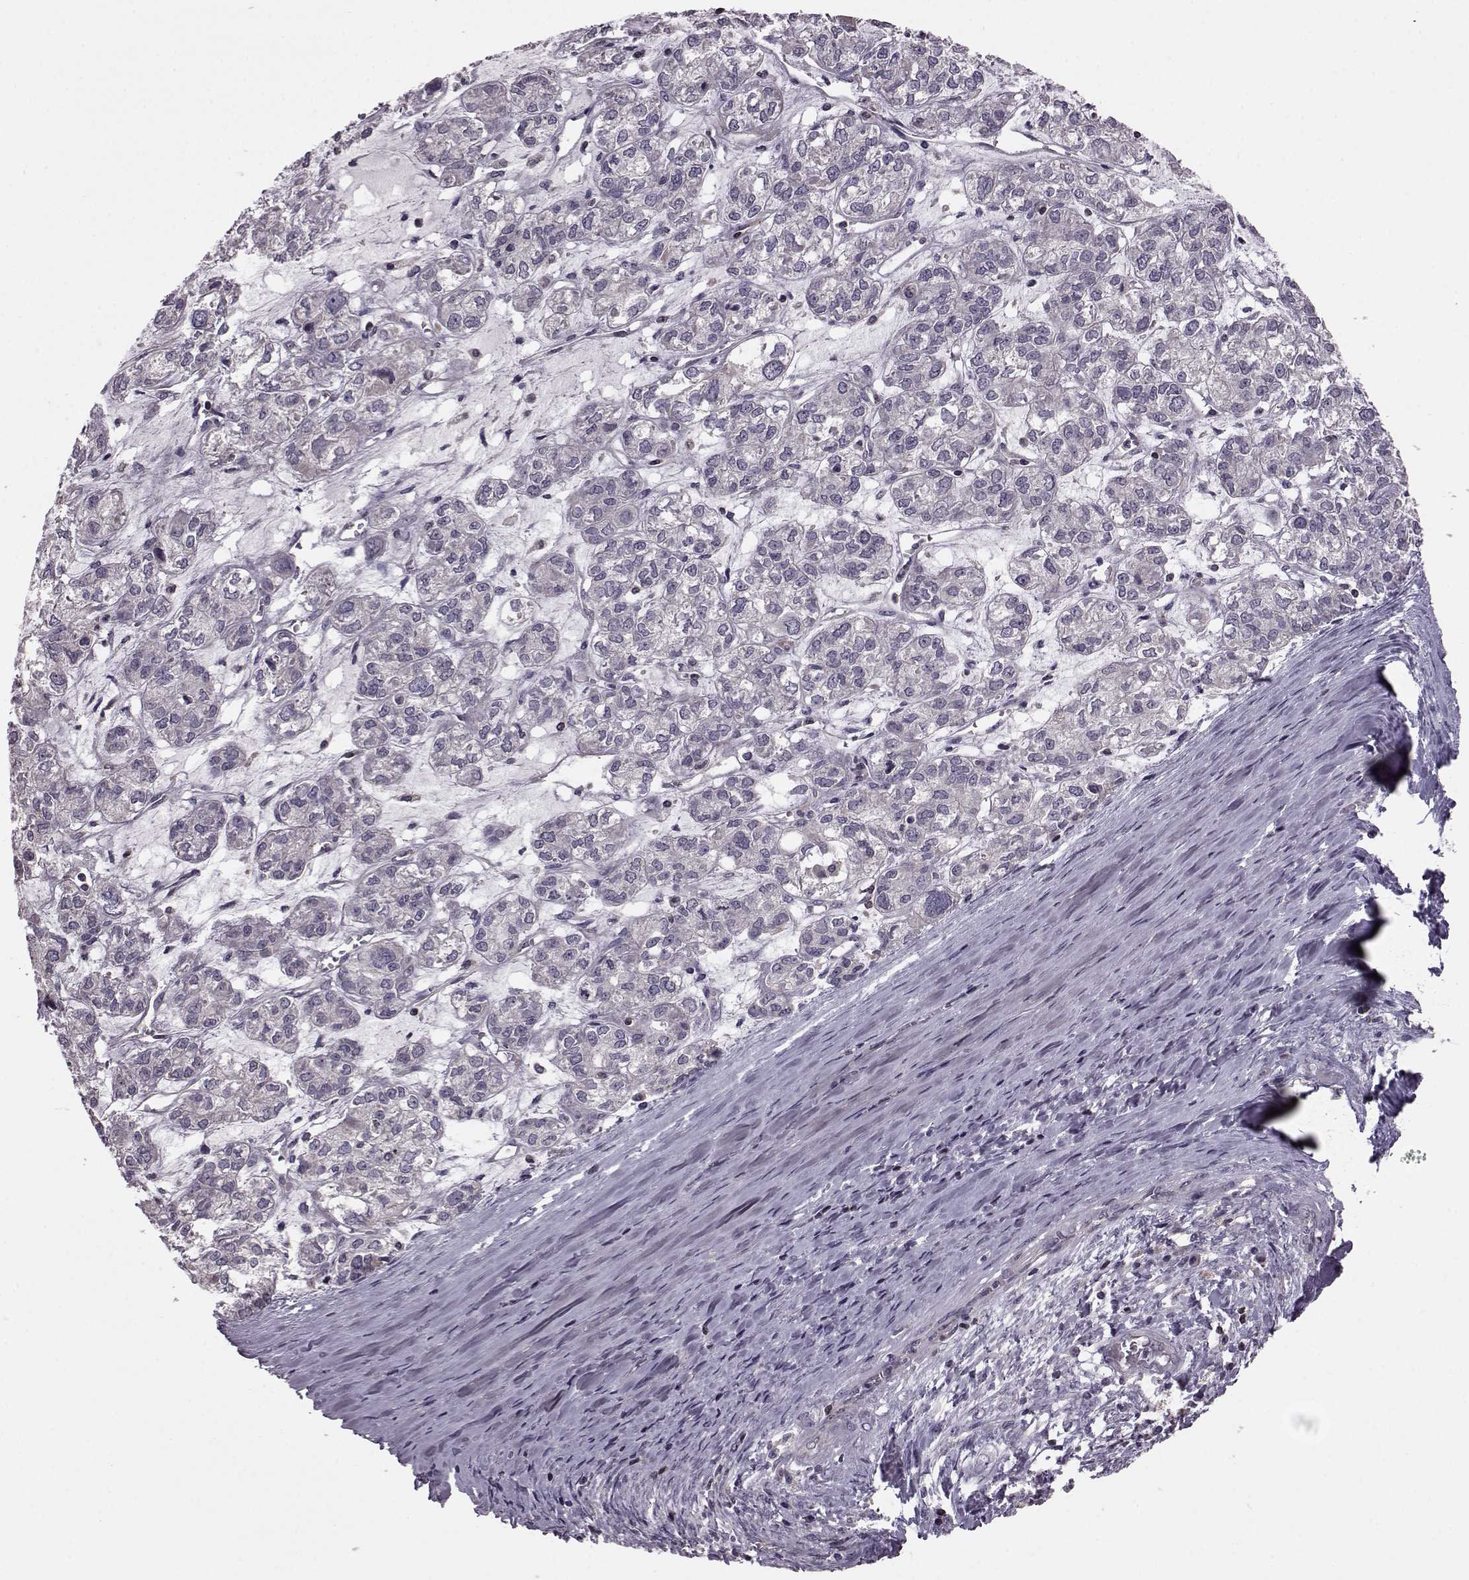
{"staining": {"intensity": "negative", "quantity": "none", "location": "none"}, "tissue": "ovarian cancer", "cell_type": "Tumor cells", "image_type": "cancer", "snomed": [{"axis": "morphology", "description": "Carcinoma, endometroid"}, {"axis": "topography", "description": "Ovary"}], "caption": "Endometroid carcinoma (ovarian) was stained to show a protein in brown. There is no significant expression in tumor cells.", "gene": "CDC42SE1", "patient": {"sex": "female", "age": 64}}